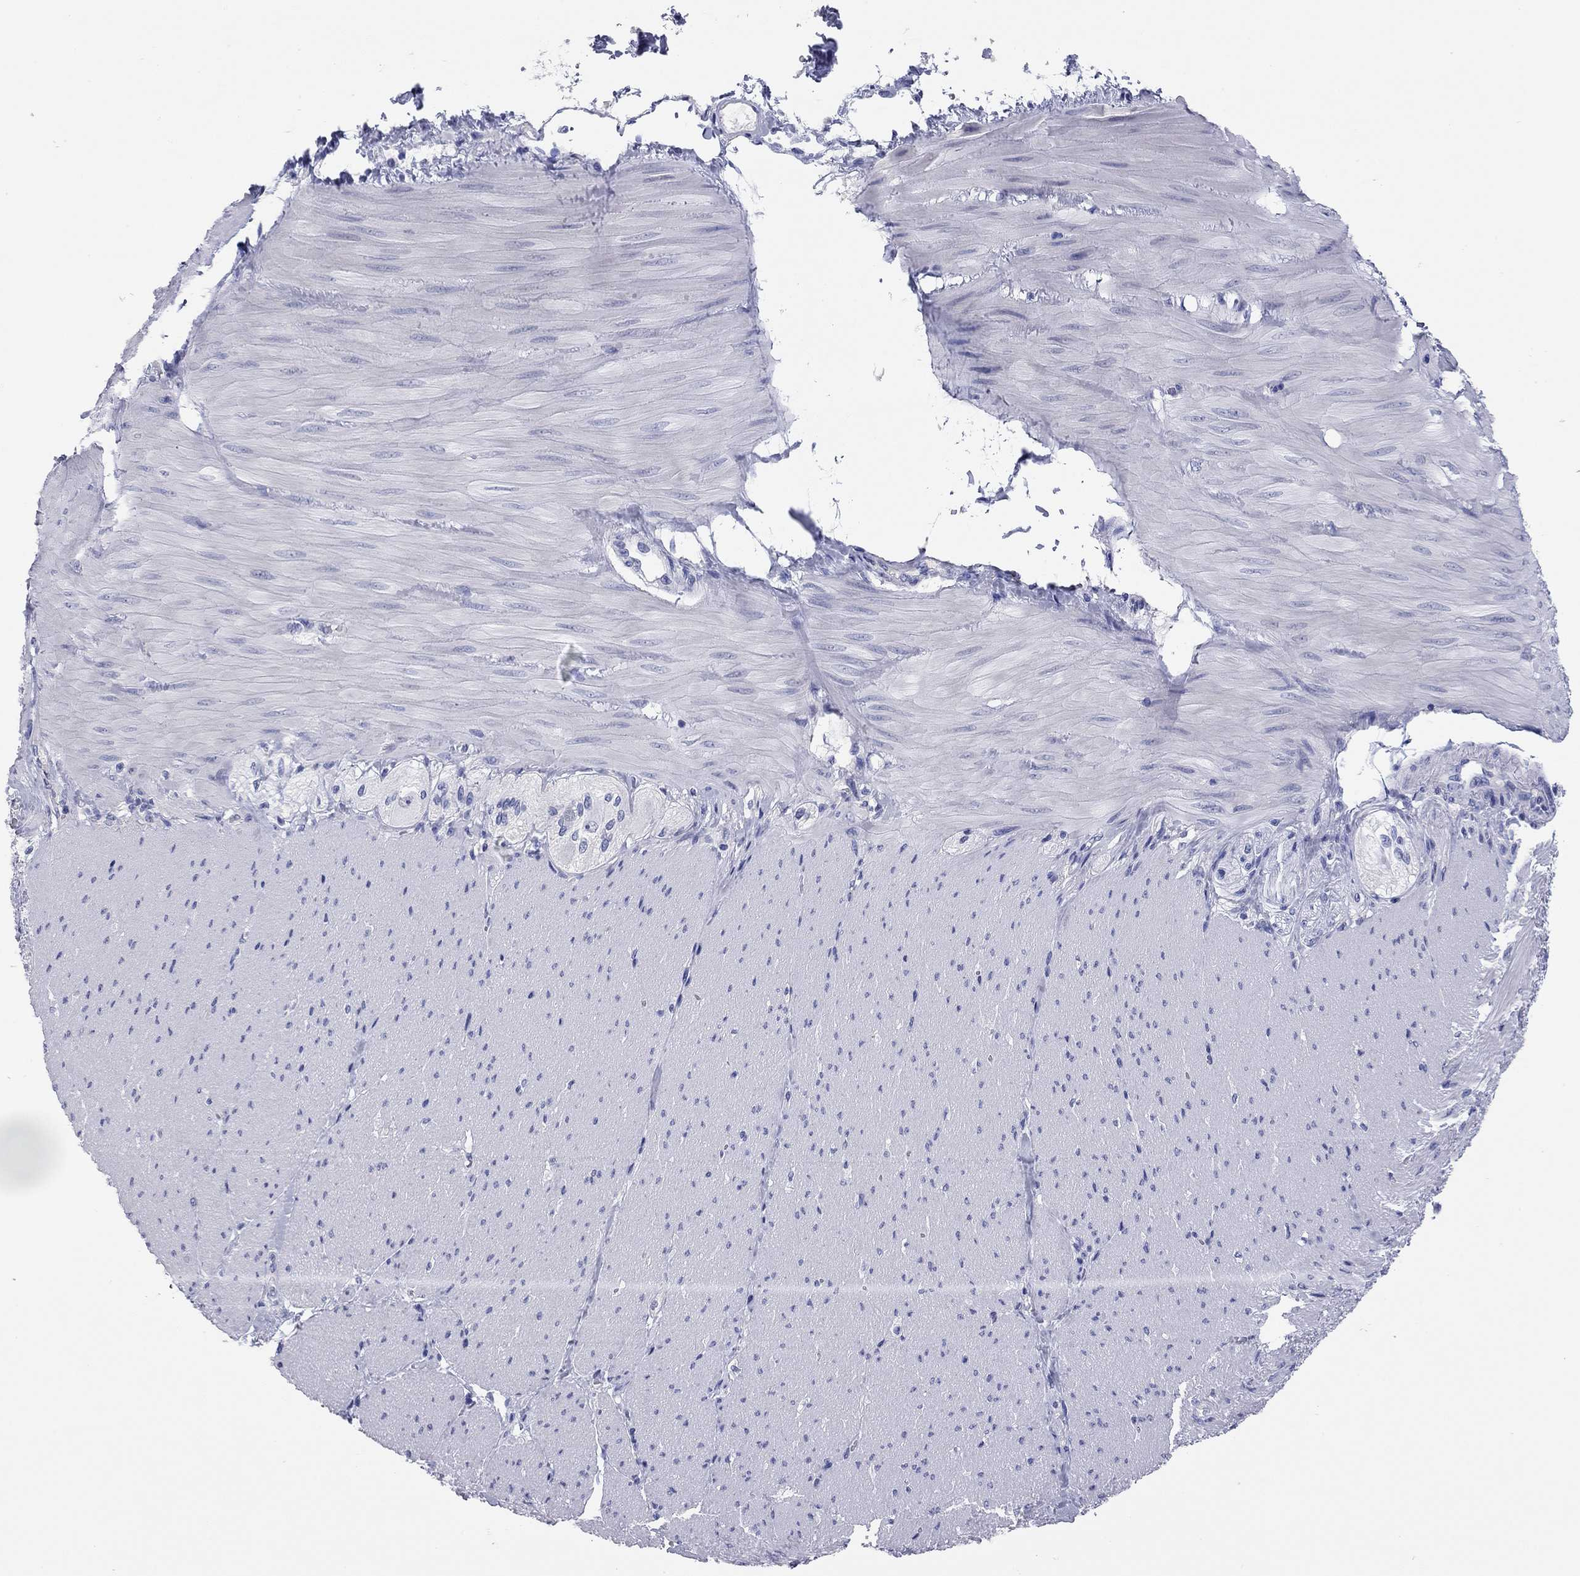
{"staining": {"intensity": "negative", "quantity": "none", "location": "none"}, "tissue": "adipose tissue", "cell_type": "Adipocytes", "image_type": "normal", "snomed": [{"axis": "morphology", "description": "Normal tissue, NOS"}, {"axis": "topography", "description": "Smooth muscle"}, {"axis": "topography", "description": "Duodenum"}, {"axis": "topography", "description": "Peripheral nerve tissue"}], "caption": "Human adipose tissue stained for a protein using IHC exhibits no staining in adipocytes.", "gene": "ENSG00000269035", "patient": {"sex": "female", "age": 61}}